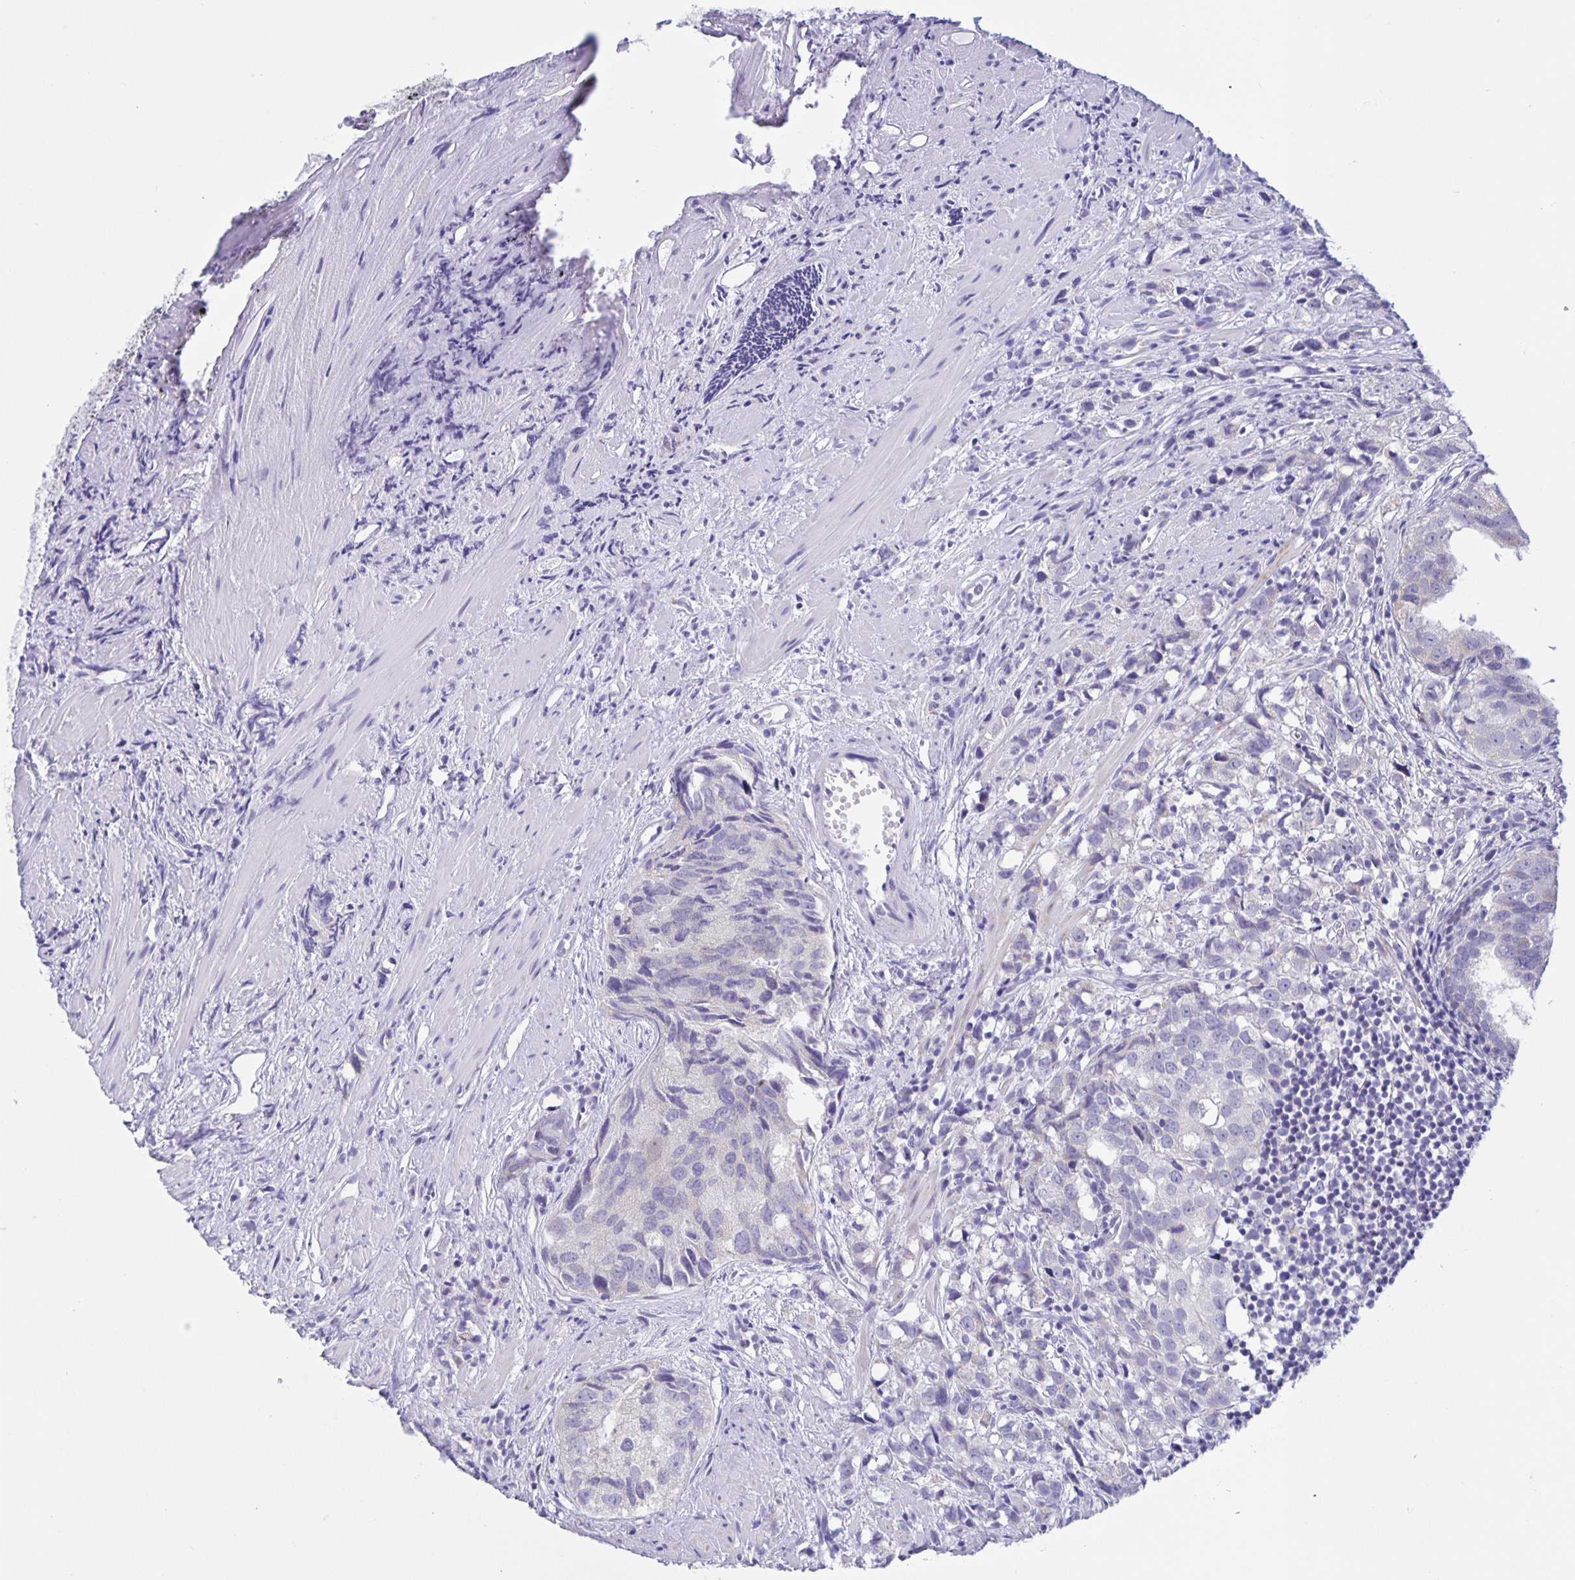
{"staining": {"intensity": "negative", "quantity": "none", "location": "none"}, "tissue": "prostate cancer", "cell_type": "Tumor cells", "image_type": "cancer", "snomed": [{"axis": "morphology", "description": "Adenocarcinoma, High grade"}, {"axis": "topography", "description": "Prostate"}], "caption": "Immunohistochemistry (IHC) photomicrograph of neoplastic tissue: human high-grade adenocarcinoma (prostate) stained with DAB (3,3'-diaminobenzidine) exhibits no significant protein expression in tumor cells.", "gene": "DMBT1", "patient": {"sex": "male", "age": 58}}